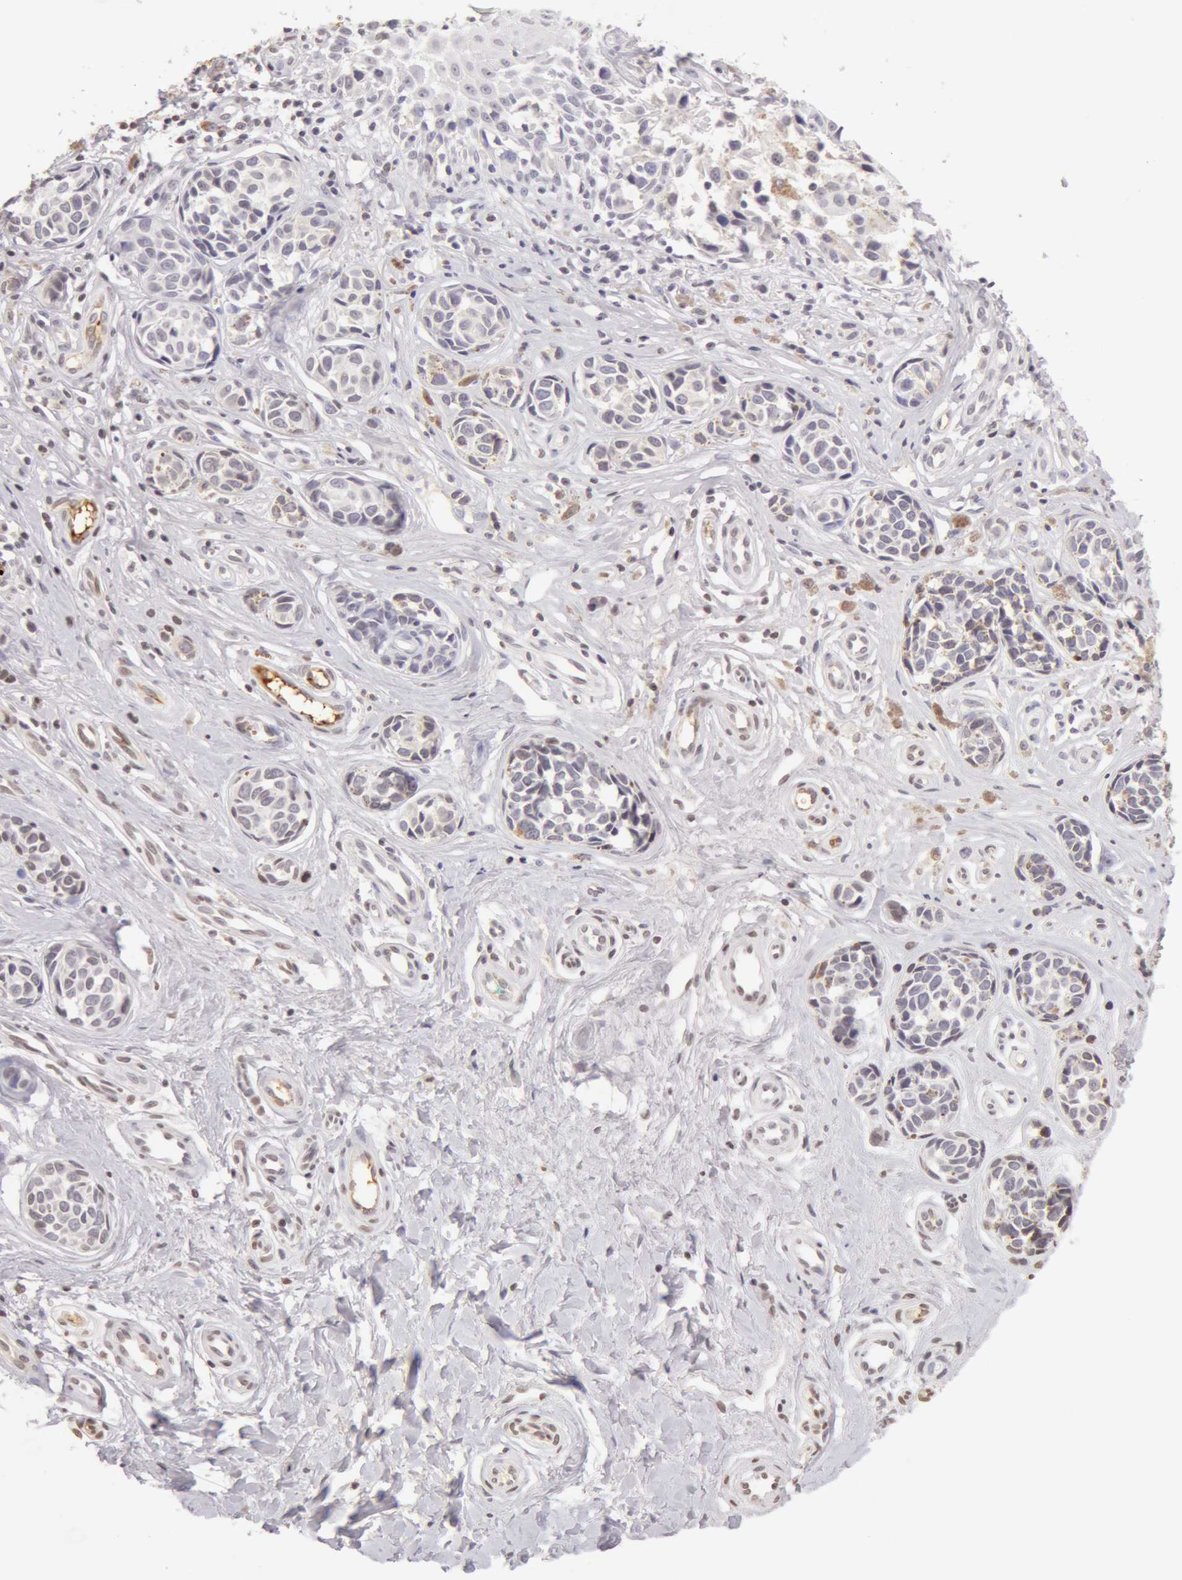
{"staining": {"intensity": "negative", "quantity": "none", "location": "none"}, "tissue": "melanoma", "cell_type": "Tumor cells", "image_type": "cancer", "snomed": [{"axis": "morphology", "description": "Malignant melanoma, NOS"}, {"axis": "topography", "description": "Skin"}], "caption": "DAB immunohistochemical staining of human malignant melanoma reveals no significant staining in tumor cells.", "gene": "AHSG", "patient": {"sex": "male", "age": 79}}